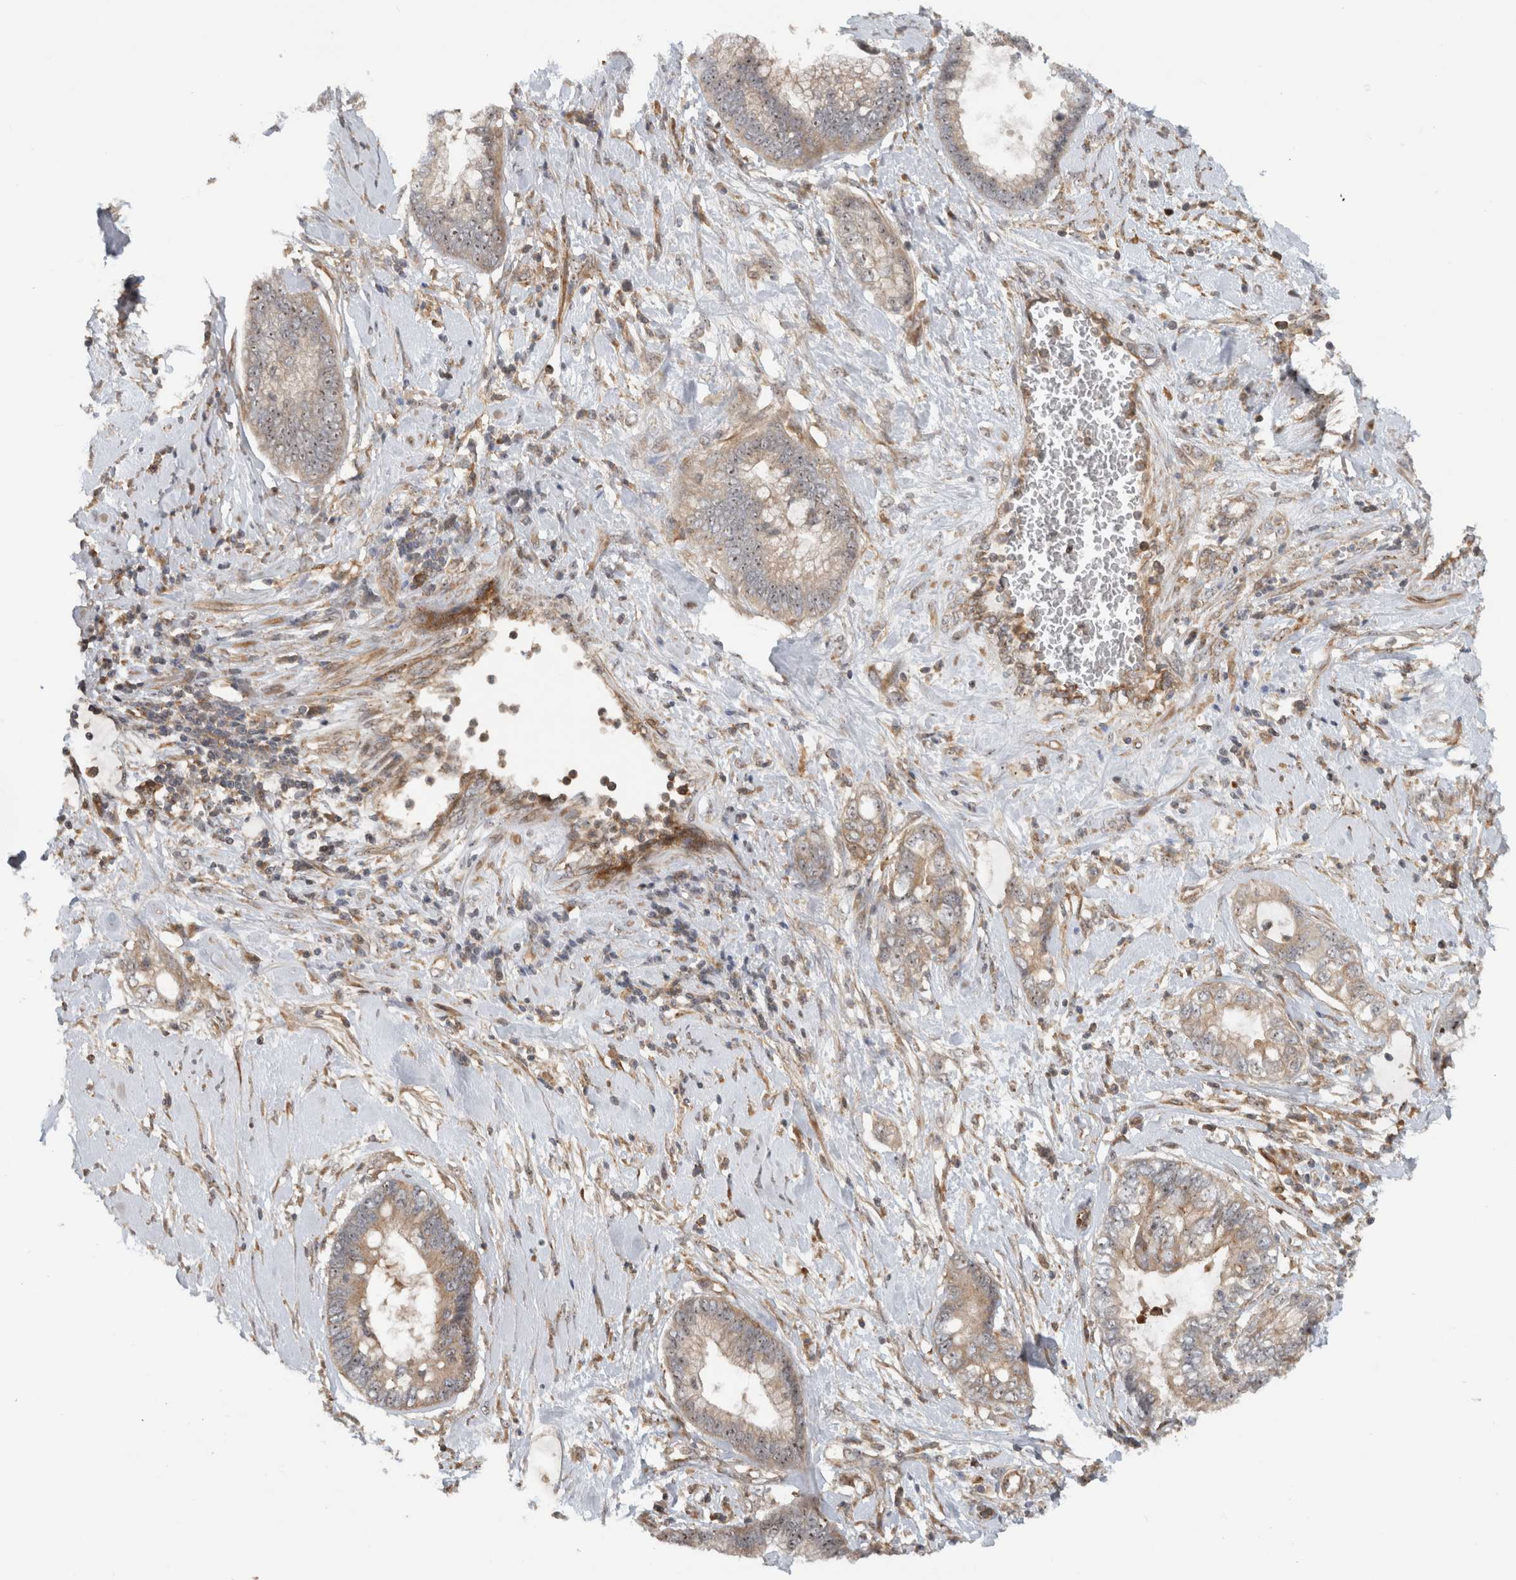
{"staining": {"intensity": "moderate", "quantity": ">75%", "location": "cytoplasmic/membranous,nuclear"}, "tissue": "cervical cancer", "cell_type": "Tumor cells", "image_type": "cancer", "snomed": [{"axis": "morphology", "description": "Adenocarcinoma, NOS"}, {"axis": "topography", "description": "Cervix"}], "caption": "Protein staining exhibits moderate cytoplasmic/membranous and nuclear staining in approximately >75% of tumor cells in cervical cancer (adenocarcinoma).", "gene": "WASF2", "patient": {"sex": "female", "age": 44}}